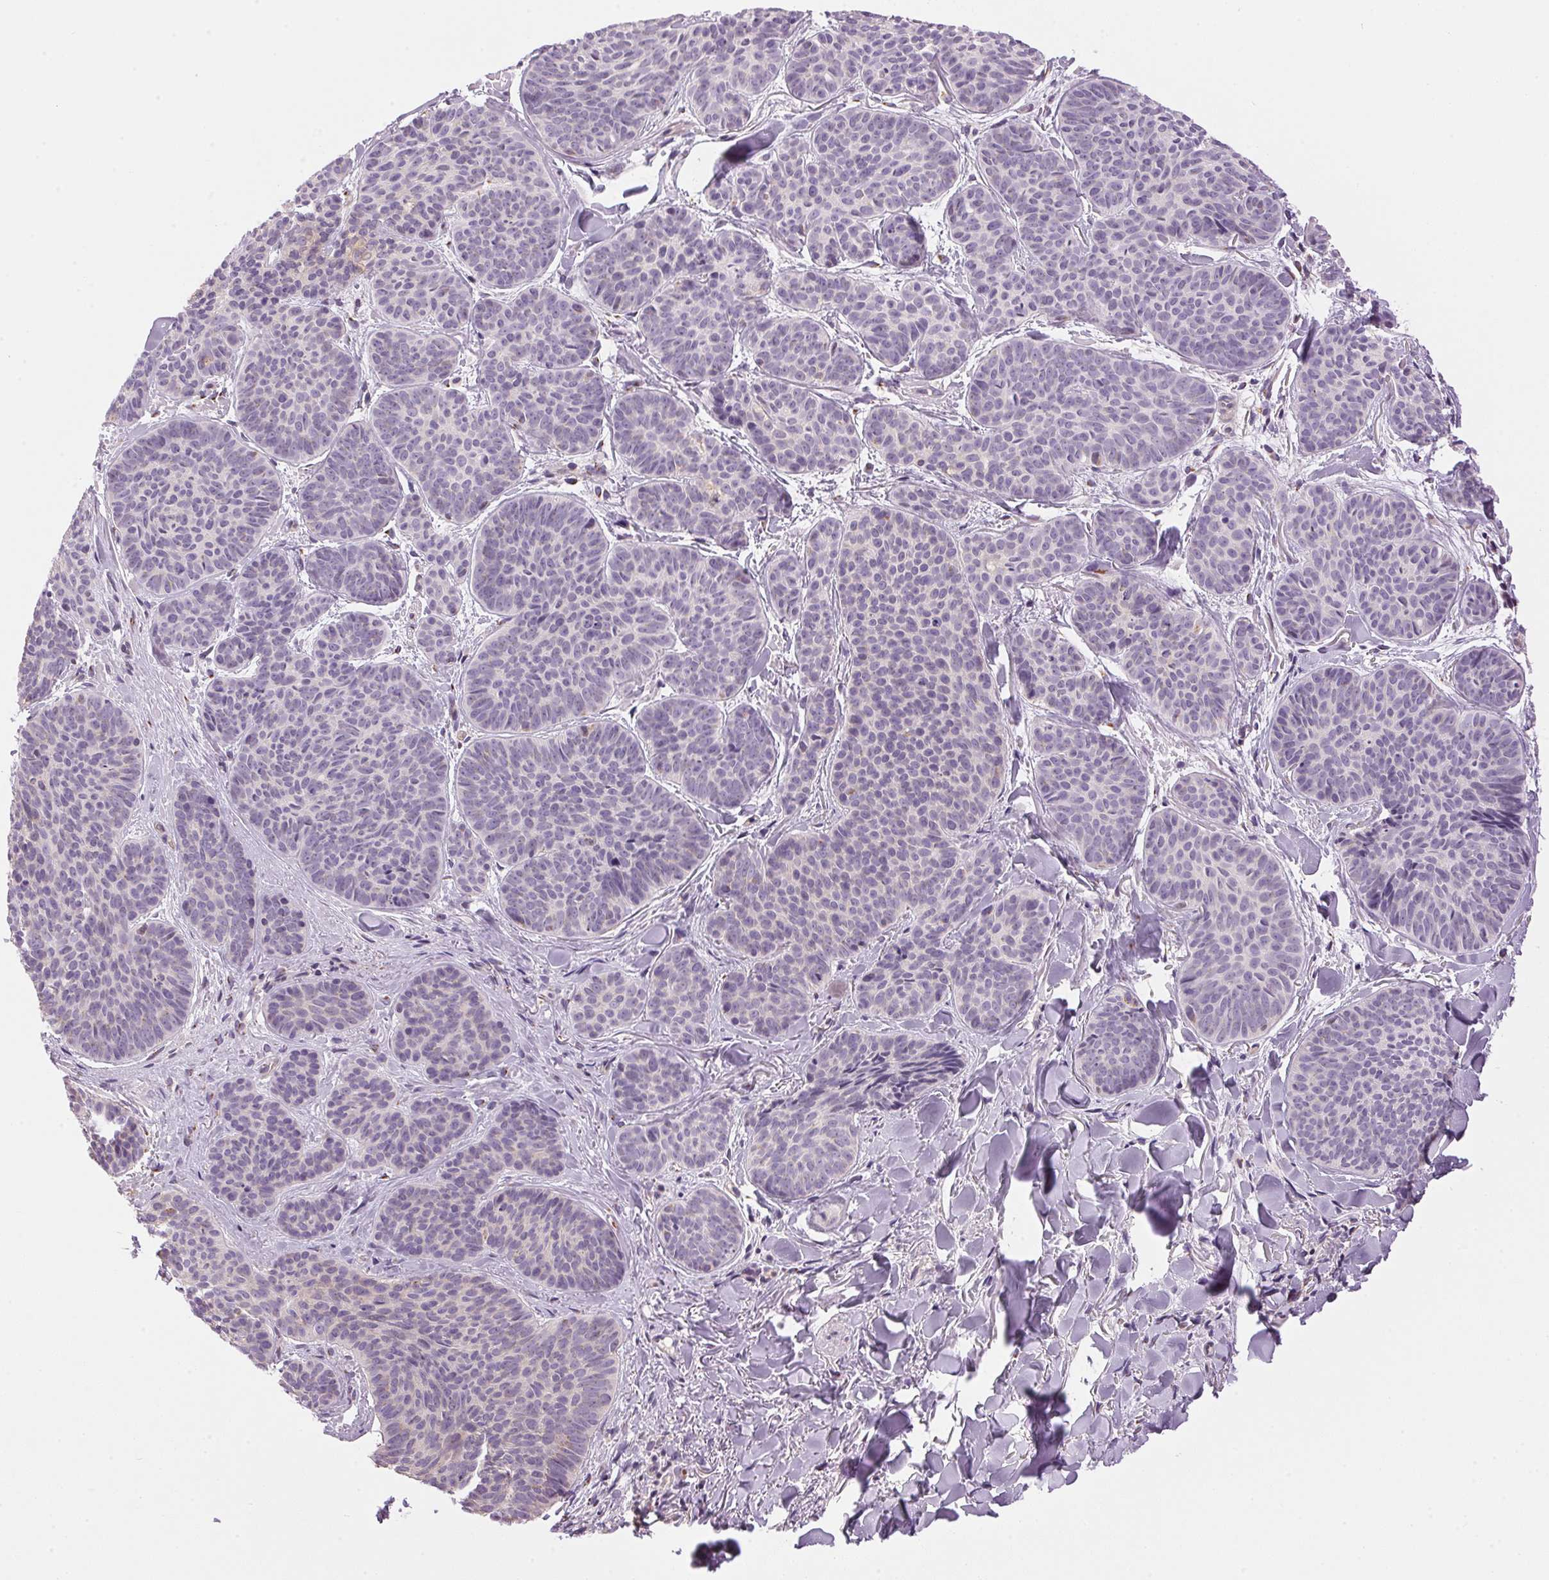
{"staining": {"intensity": "negative", "quantity": "none", "location": "none"}, "tissue": "skin cancer", "cell_type": "Tumor cells", "image_type": "cancer", "snomed": [{"axis": "morphology", "description": "Basal cell carcinoma"}, {"axis": "topography", "description": "Skin"}], "caption": "Skin basal cell carcinoma was stained to show a protein in brown. There is no significant positivity in tumor cells.", "gene": "GOLPH3", "patient": {"sex": "female", "age": 82}}